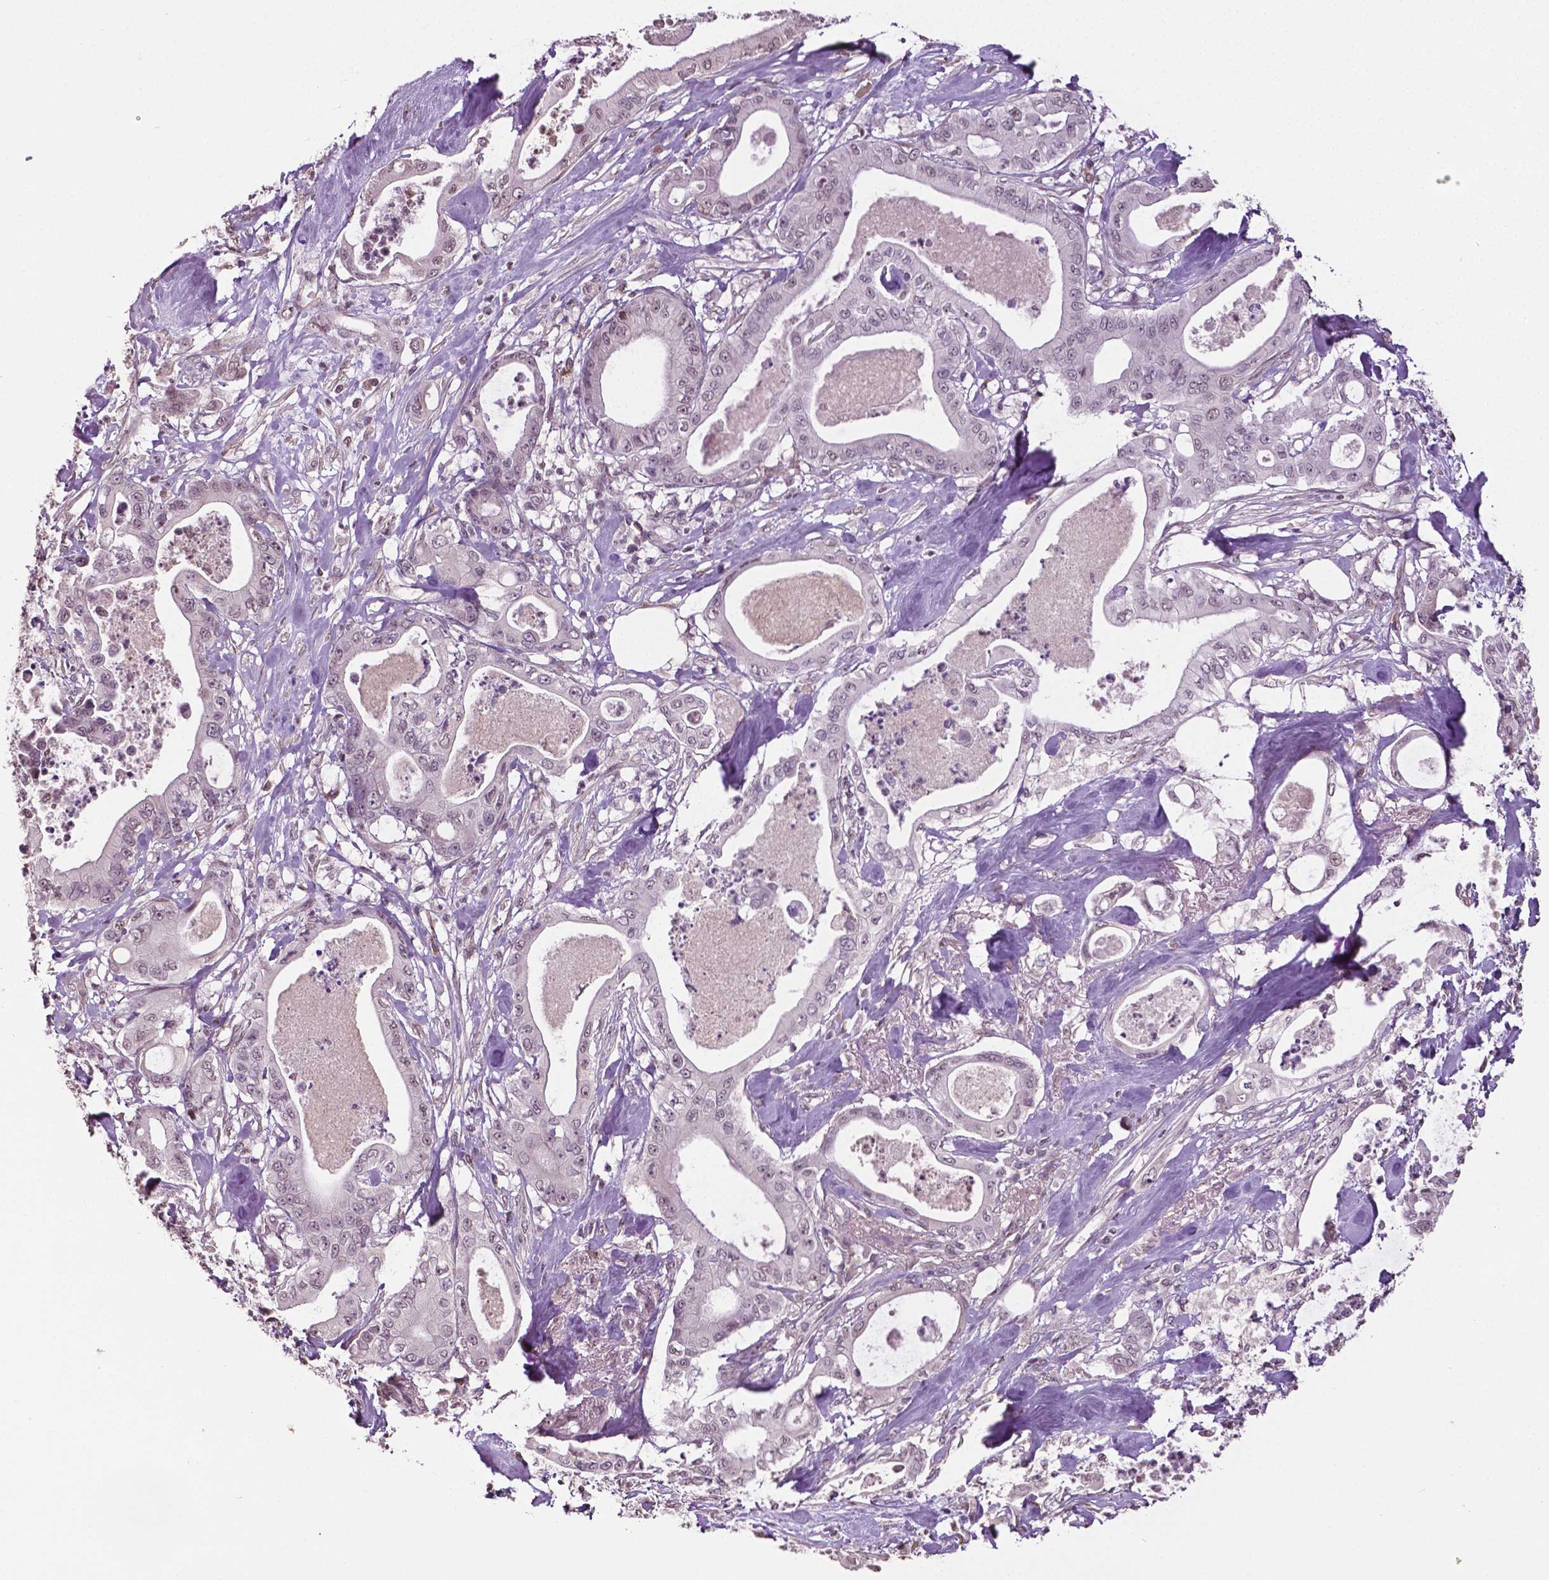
{"staining": {"intensity": "weak", "quantity": "25%-75%", "location": "nuclear"}, "tissue": "pancreatic cancer", "cell_type": "Tumor cells", "image_type": "cancer", "snomed": [{"axis": "morphology", "description": "Adenocarcinoma, NOS"}, {"axis": "topography", "description": "Pancreas"}], "caption": "A histopathology image showing weak nuclear staining in about 25%-75% of tumor cells in pancreatic cancer, as visualized by brown immunohistochemical staining.", "gene": "DLX5", "patient": {"sex": "male", "age": 71}}